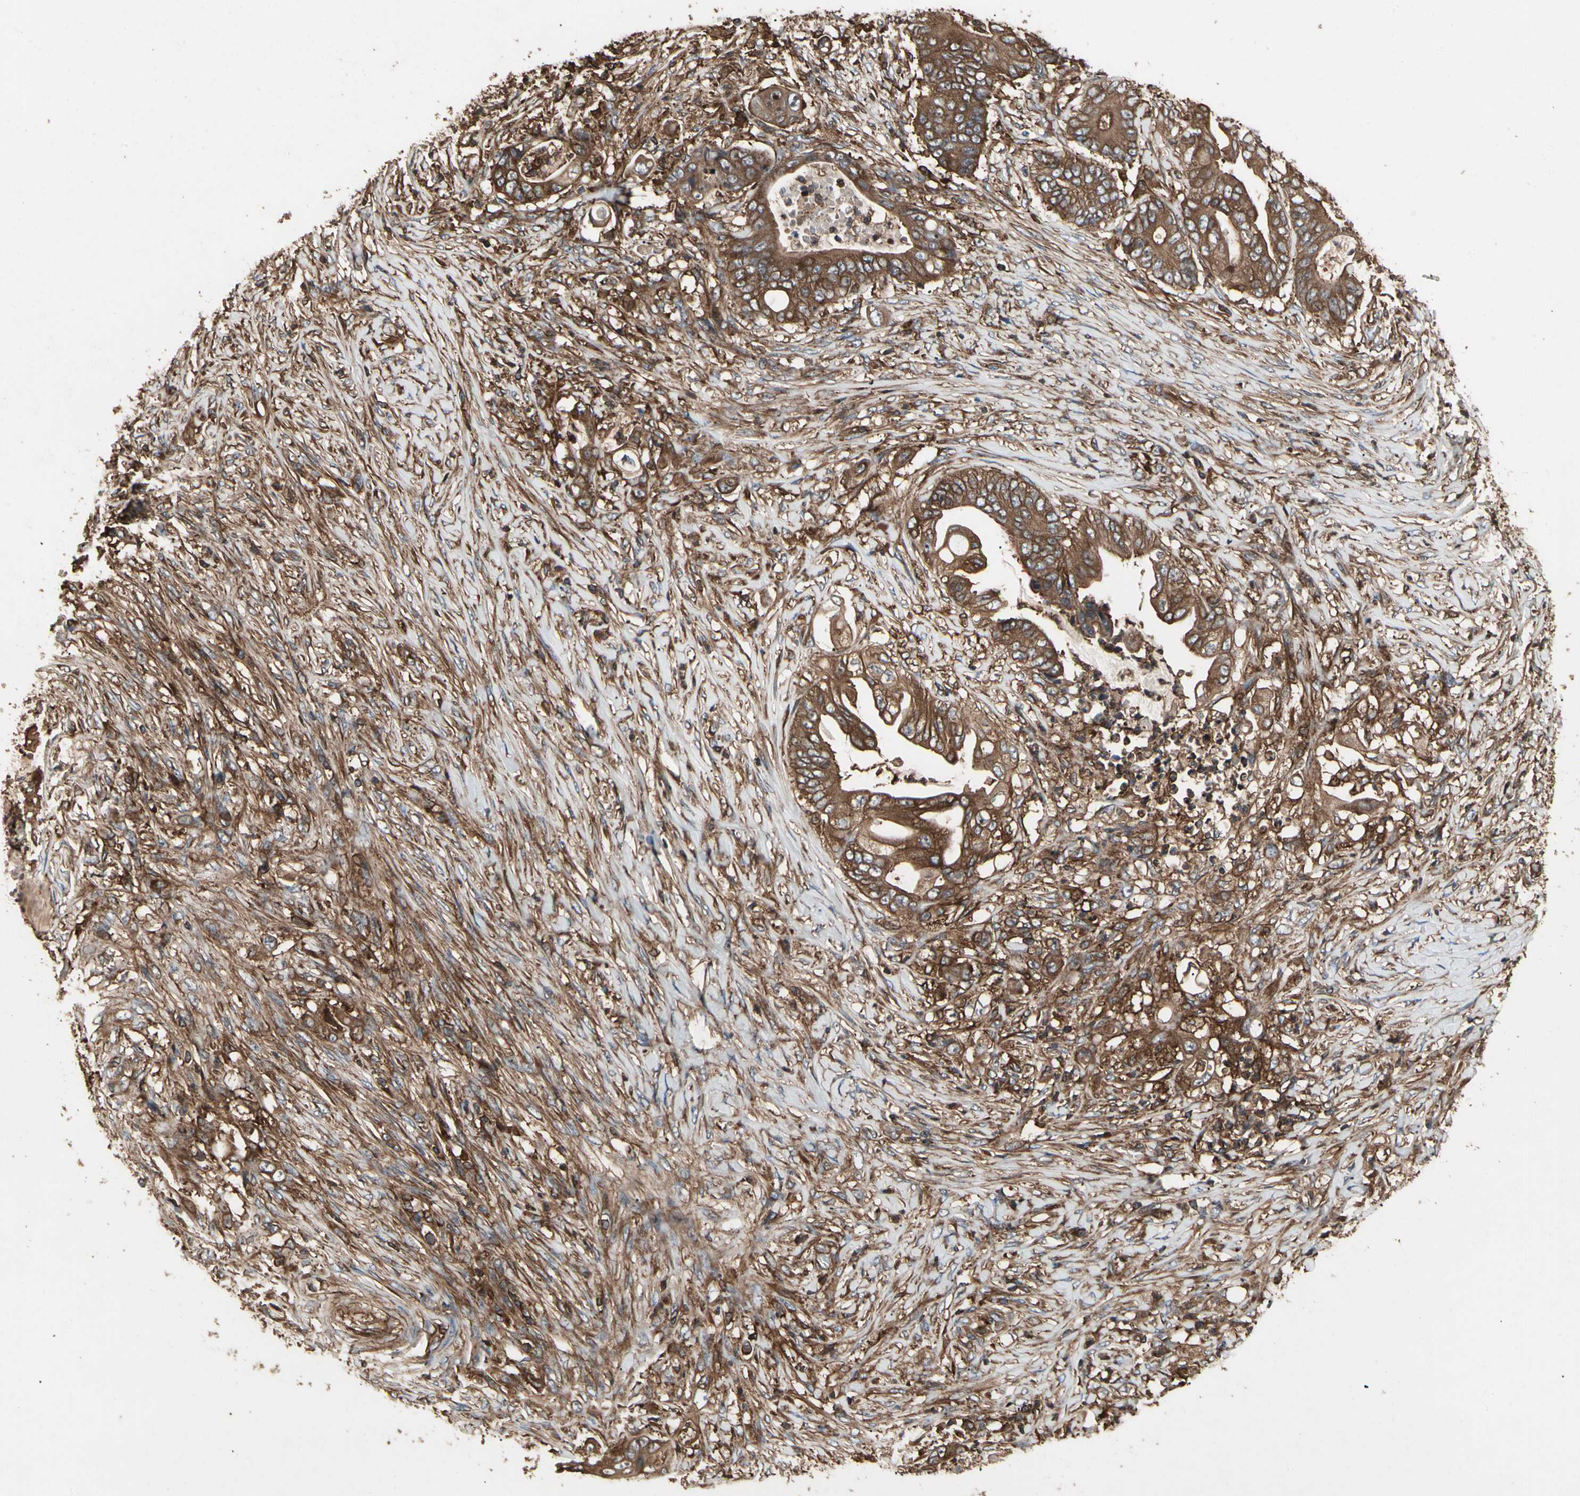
{"staining": {"intensity": "strong", "quantity": ">75%", "location": "cytoplasmic/membranous"}, "tissue": "stomach cancer", "cell_type": "Tumor cells", "image_type": "cancer", "snomed": [{"axis": "morphology", "description": "Adenocarcinoma, NOS"}, {"axis": "topography", "description": "Stomach"}], "caption": "Strong cytoplasmic/membranous expression for a protein is appreciated in approximately >75% of tumor cells of adenocarcinoma (stomach) using immunohistochemistry.", "gene": "AGBL2", "patient": {"sex": "female", "age": 73}}